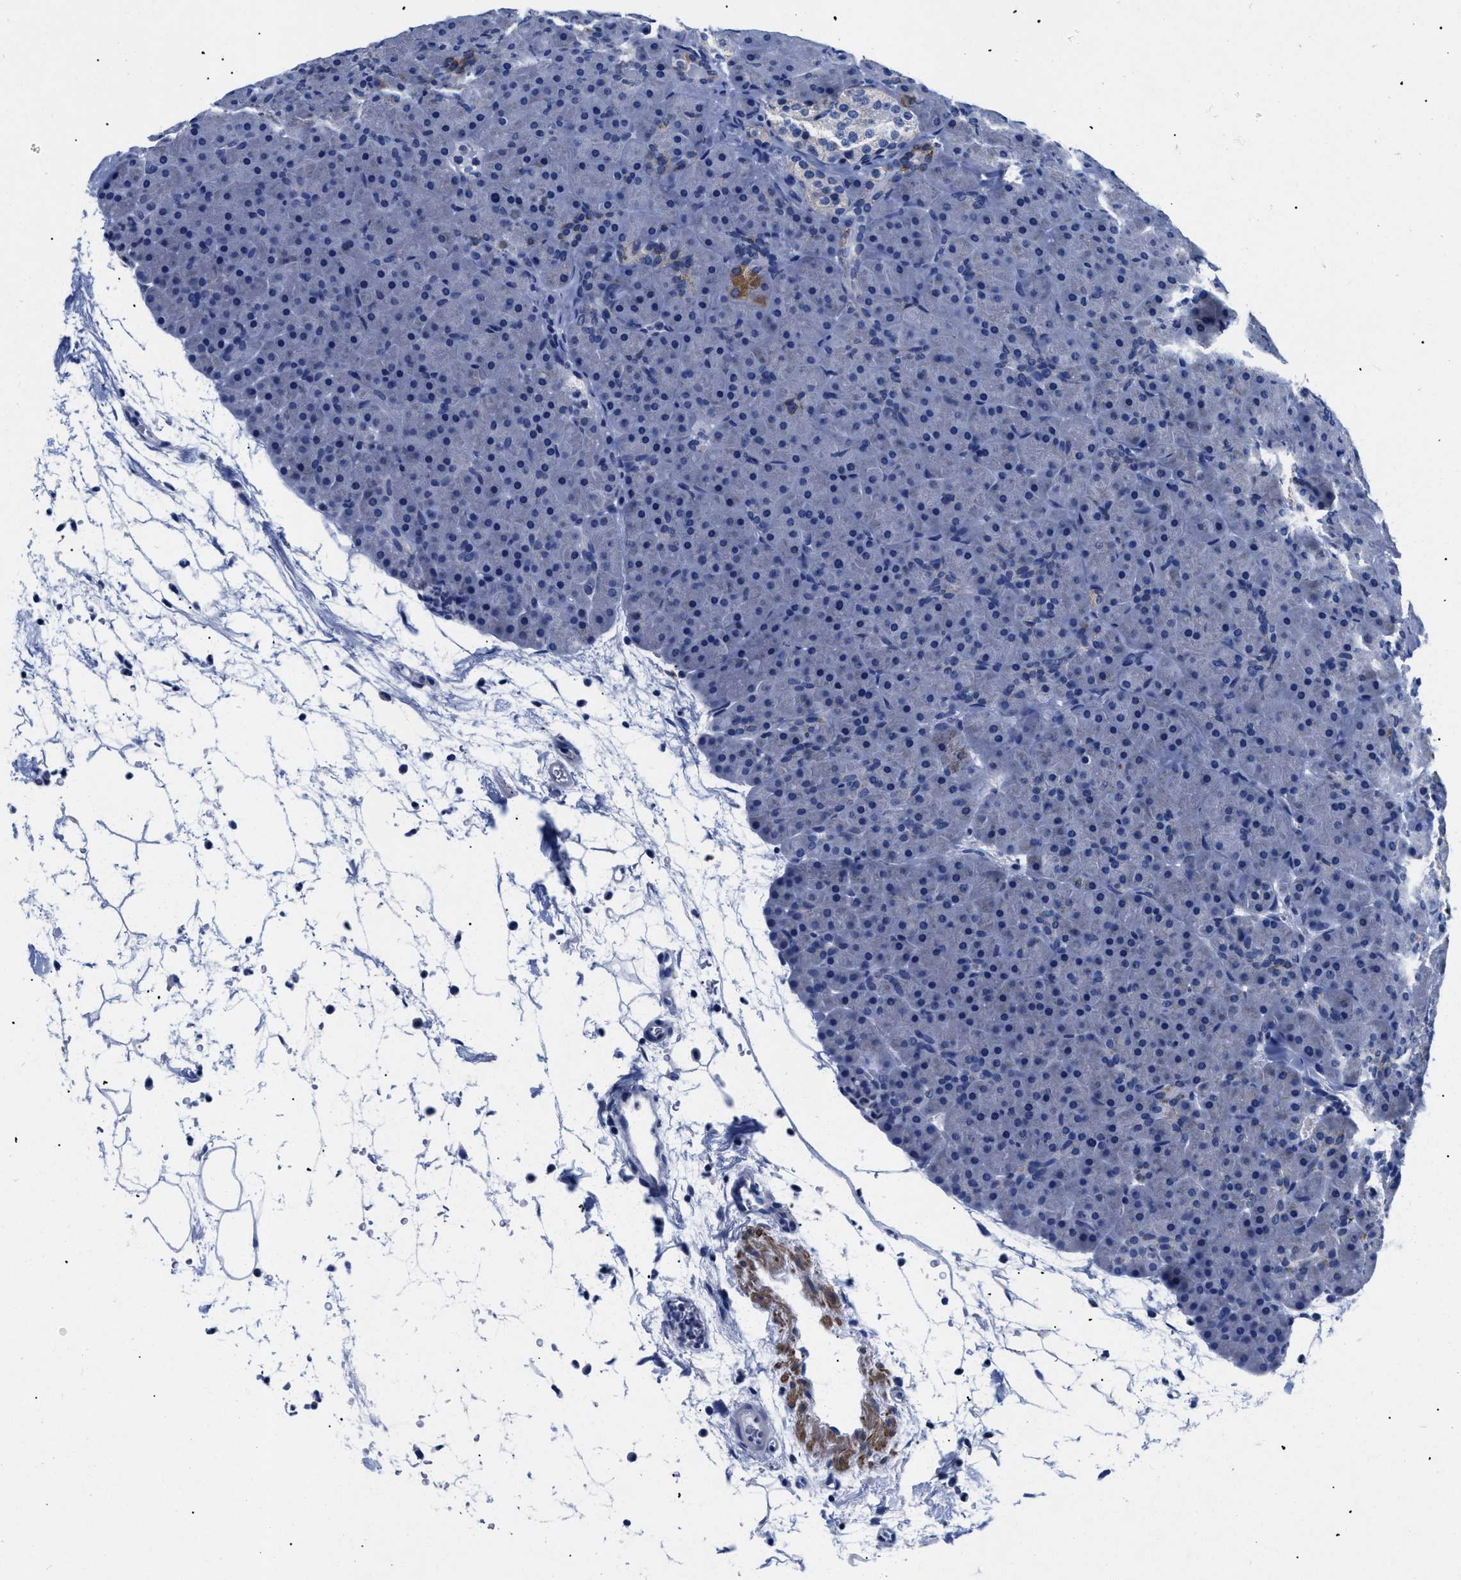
{"staining": {"intensity": "negative", "quantity": "none", "location": "none"}, "tissue": "pancreas", "cell_type": "Exocrine glandular cells", "image_type": "normal", "snomed": [{"axis": "morphology", "description": "Normal tissue, NOS"}, {"axis": "topography", "description": "Pancreas"}], "caption": "High power microscopy photomicrograph of an IHC histopathology image of unremarkable pancreas, revealing no significant staining in exocrine glandular cells.", "gene": "GPR149", "patient": {"sex": "male", "age": 66}}